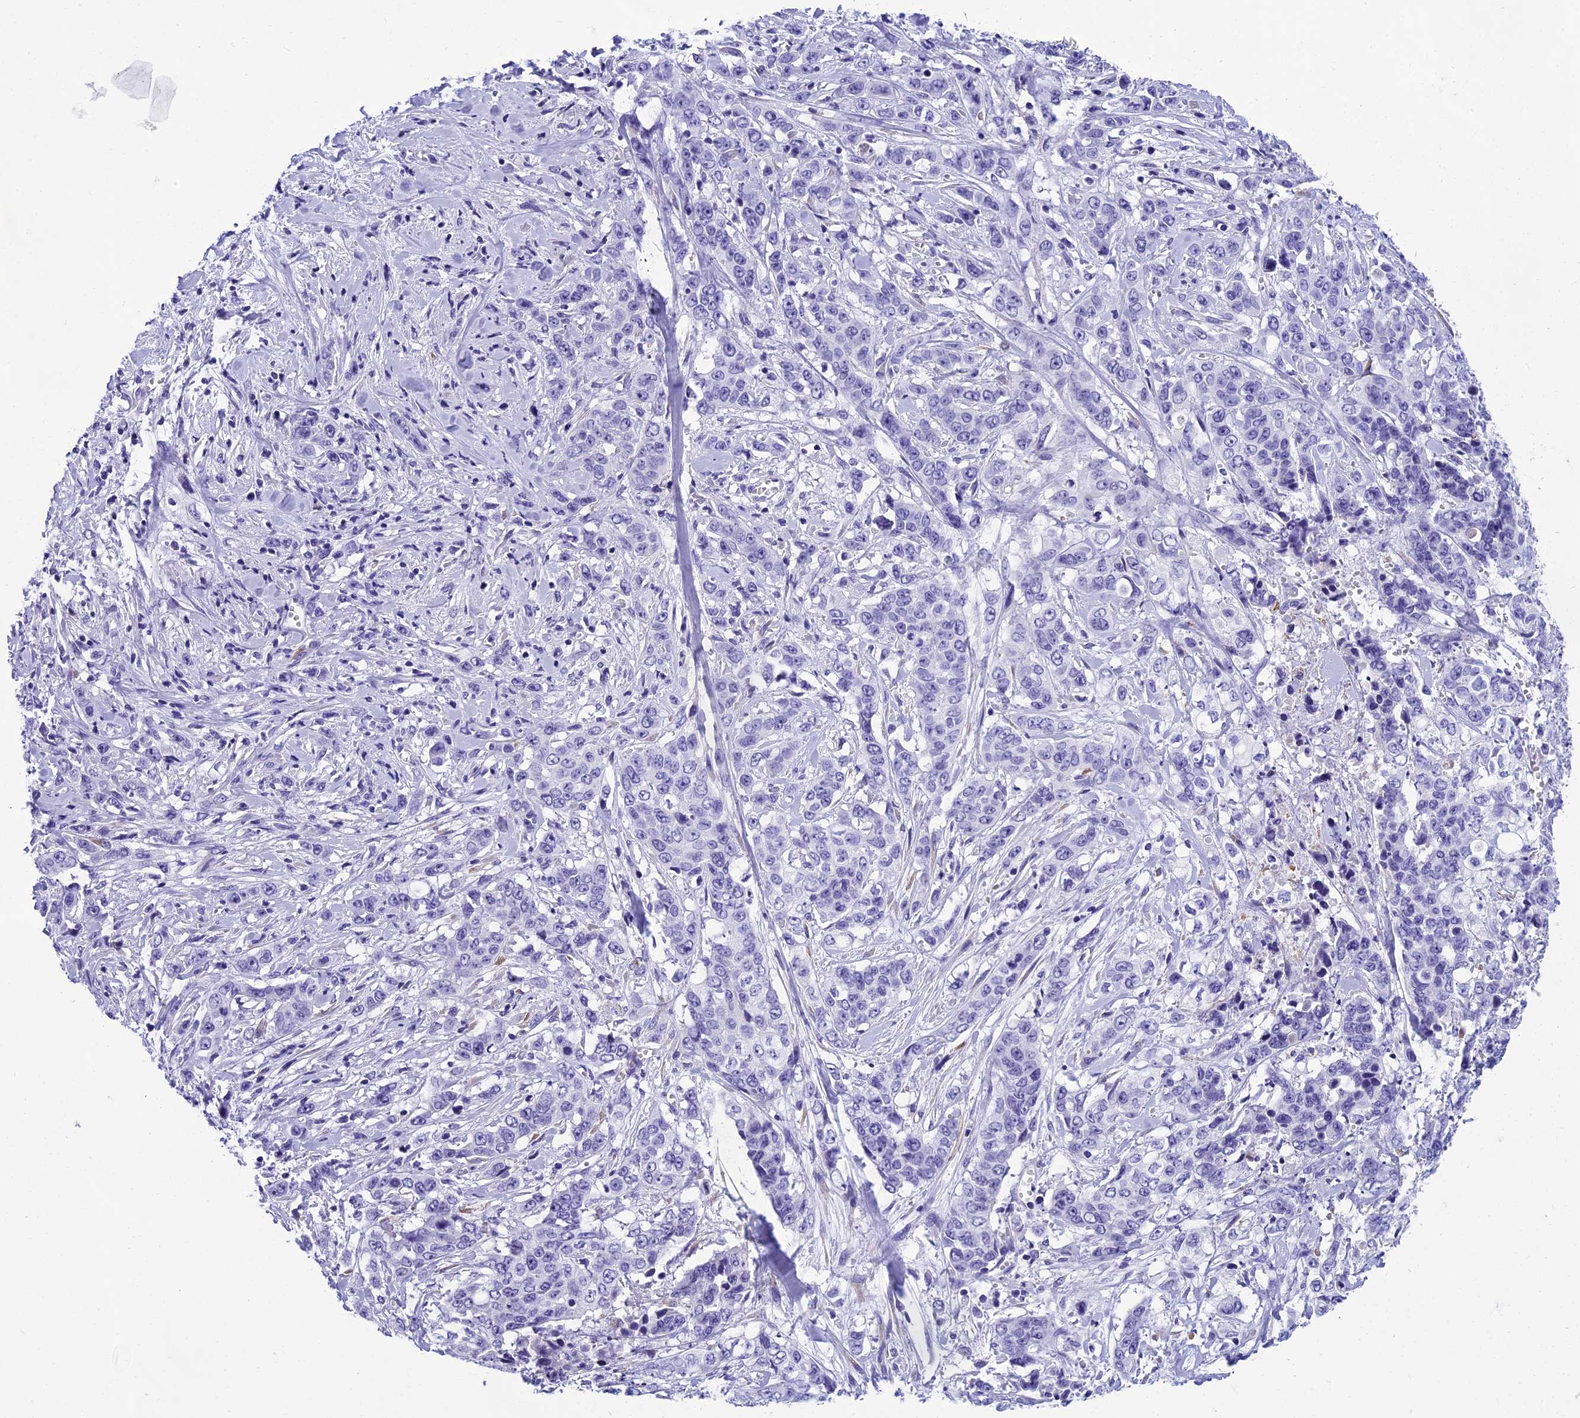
{"staining": {"intensity": "negative", "quantity": "none", "location": "none"}, "tissue": "stomach cancer", "cell_type": "Tumor cells", "image_type": "cancer", "snomed": [{"axis": "morphology", "description": "Adenocarcinoma, NOS"}, {"axis": "topography", "description": "Stomach, upper"}], "caption": "Adenocarcinoma (stomach) was stained to show a protein in brown. There is no significant staining in tumor cells.", "gene": "KCTD14", "patient": {"sex": "male", "age": 62}}